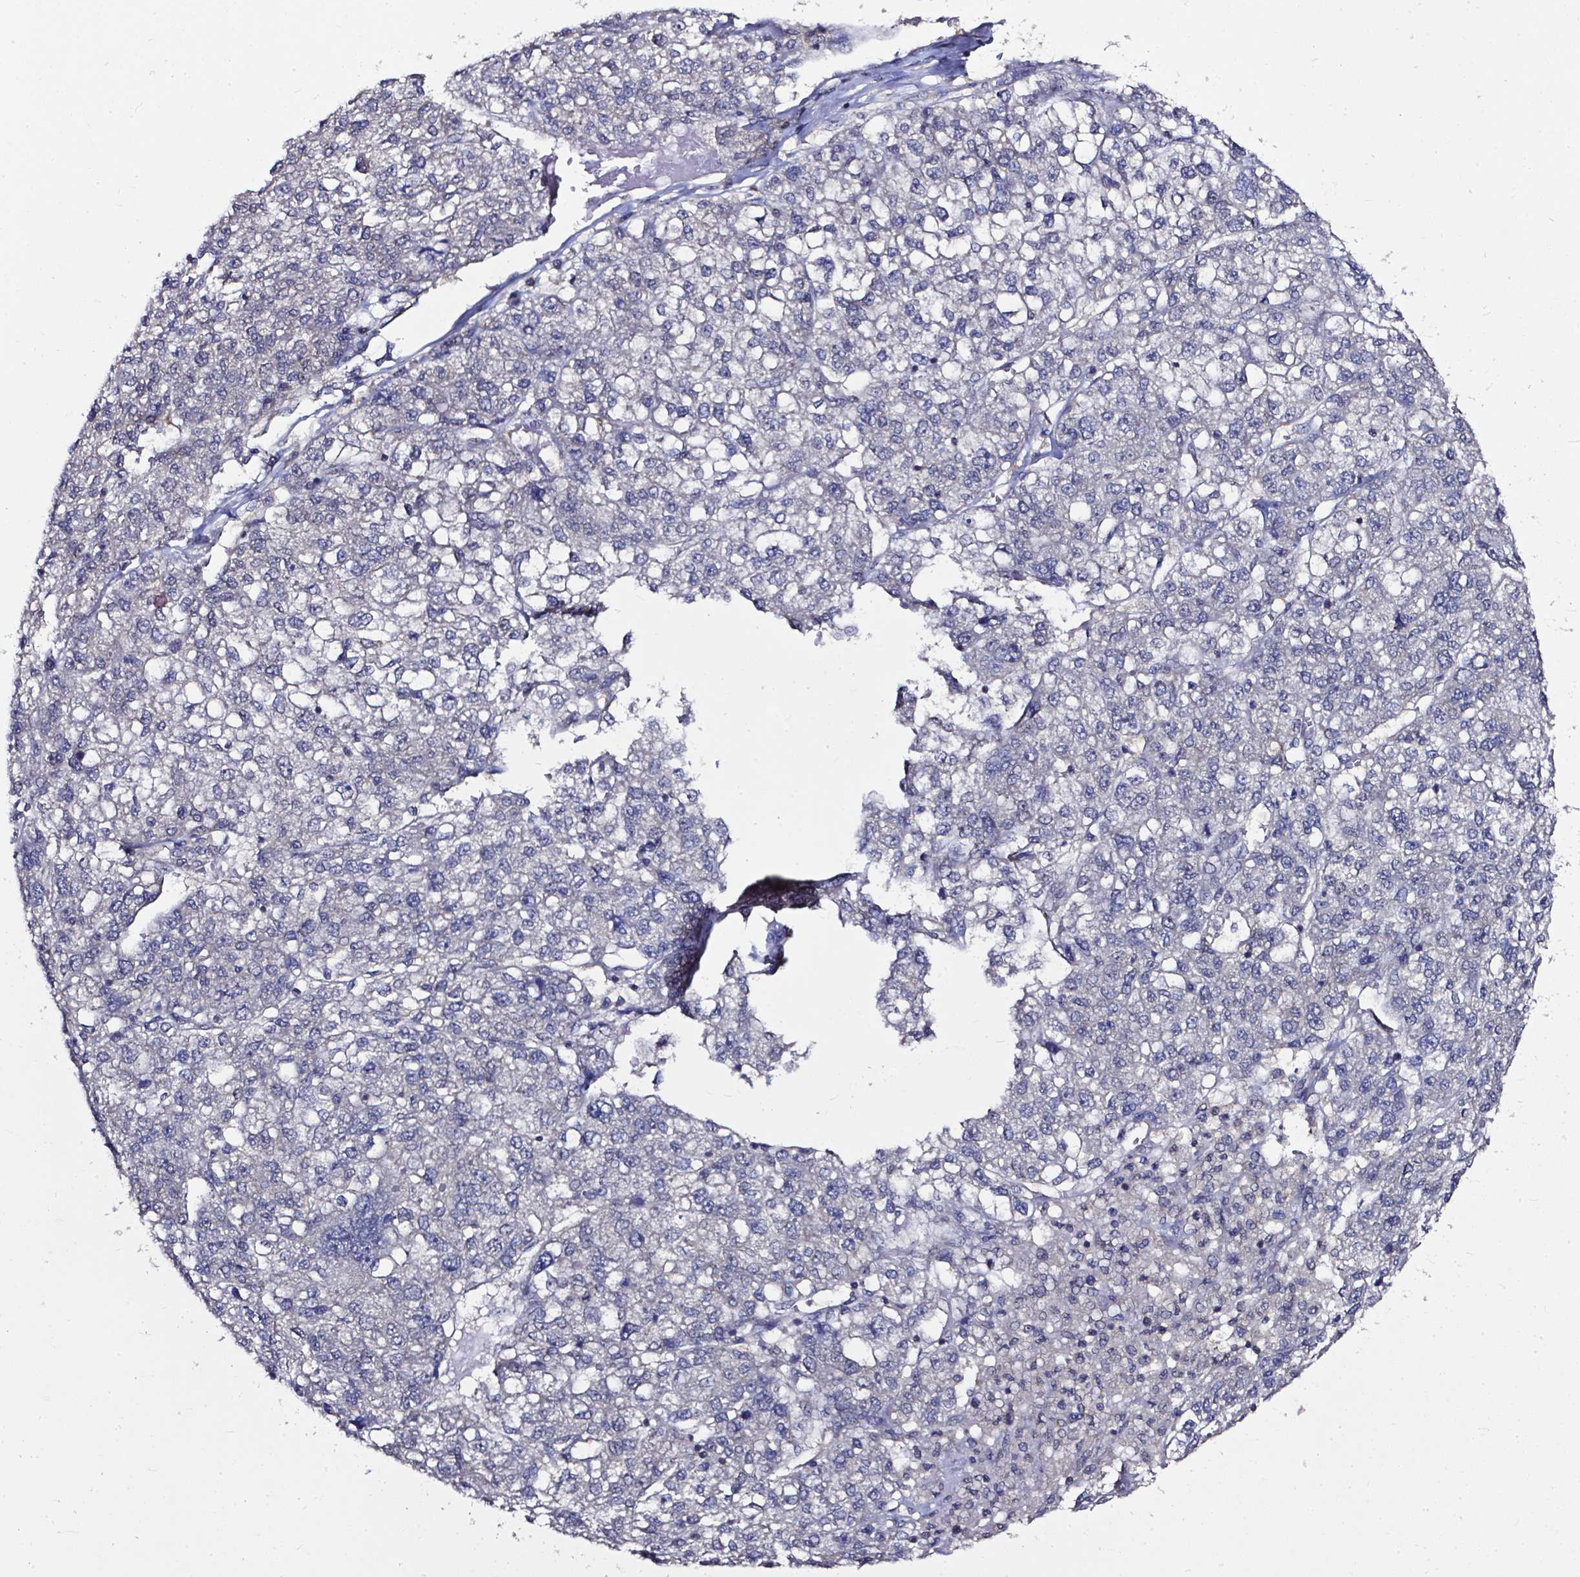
{"staining": {"intensity": "negative", "quantity": "none", "location": "none"}, "tissue": "liver cancer", "cell_type": "Tumor cells", "image_type": "cancer", "snomed": [{"axis": "morphology", "description": "Carcinoma, Hepatocellular, NOS"}, {"axis": "topography", "description": "Liver"}], "caption": "Tumor cells show no significant positivity in liver hepatocellular carcinoma.", "gene": "OTUB1", "patient": {"sex": "male", "age": 56}}